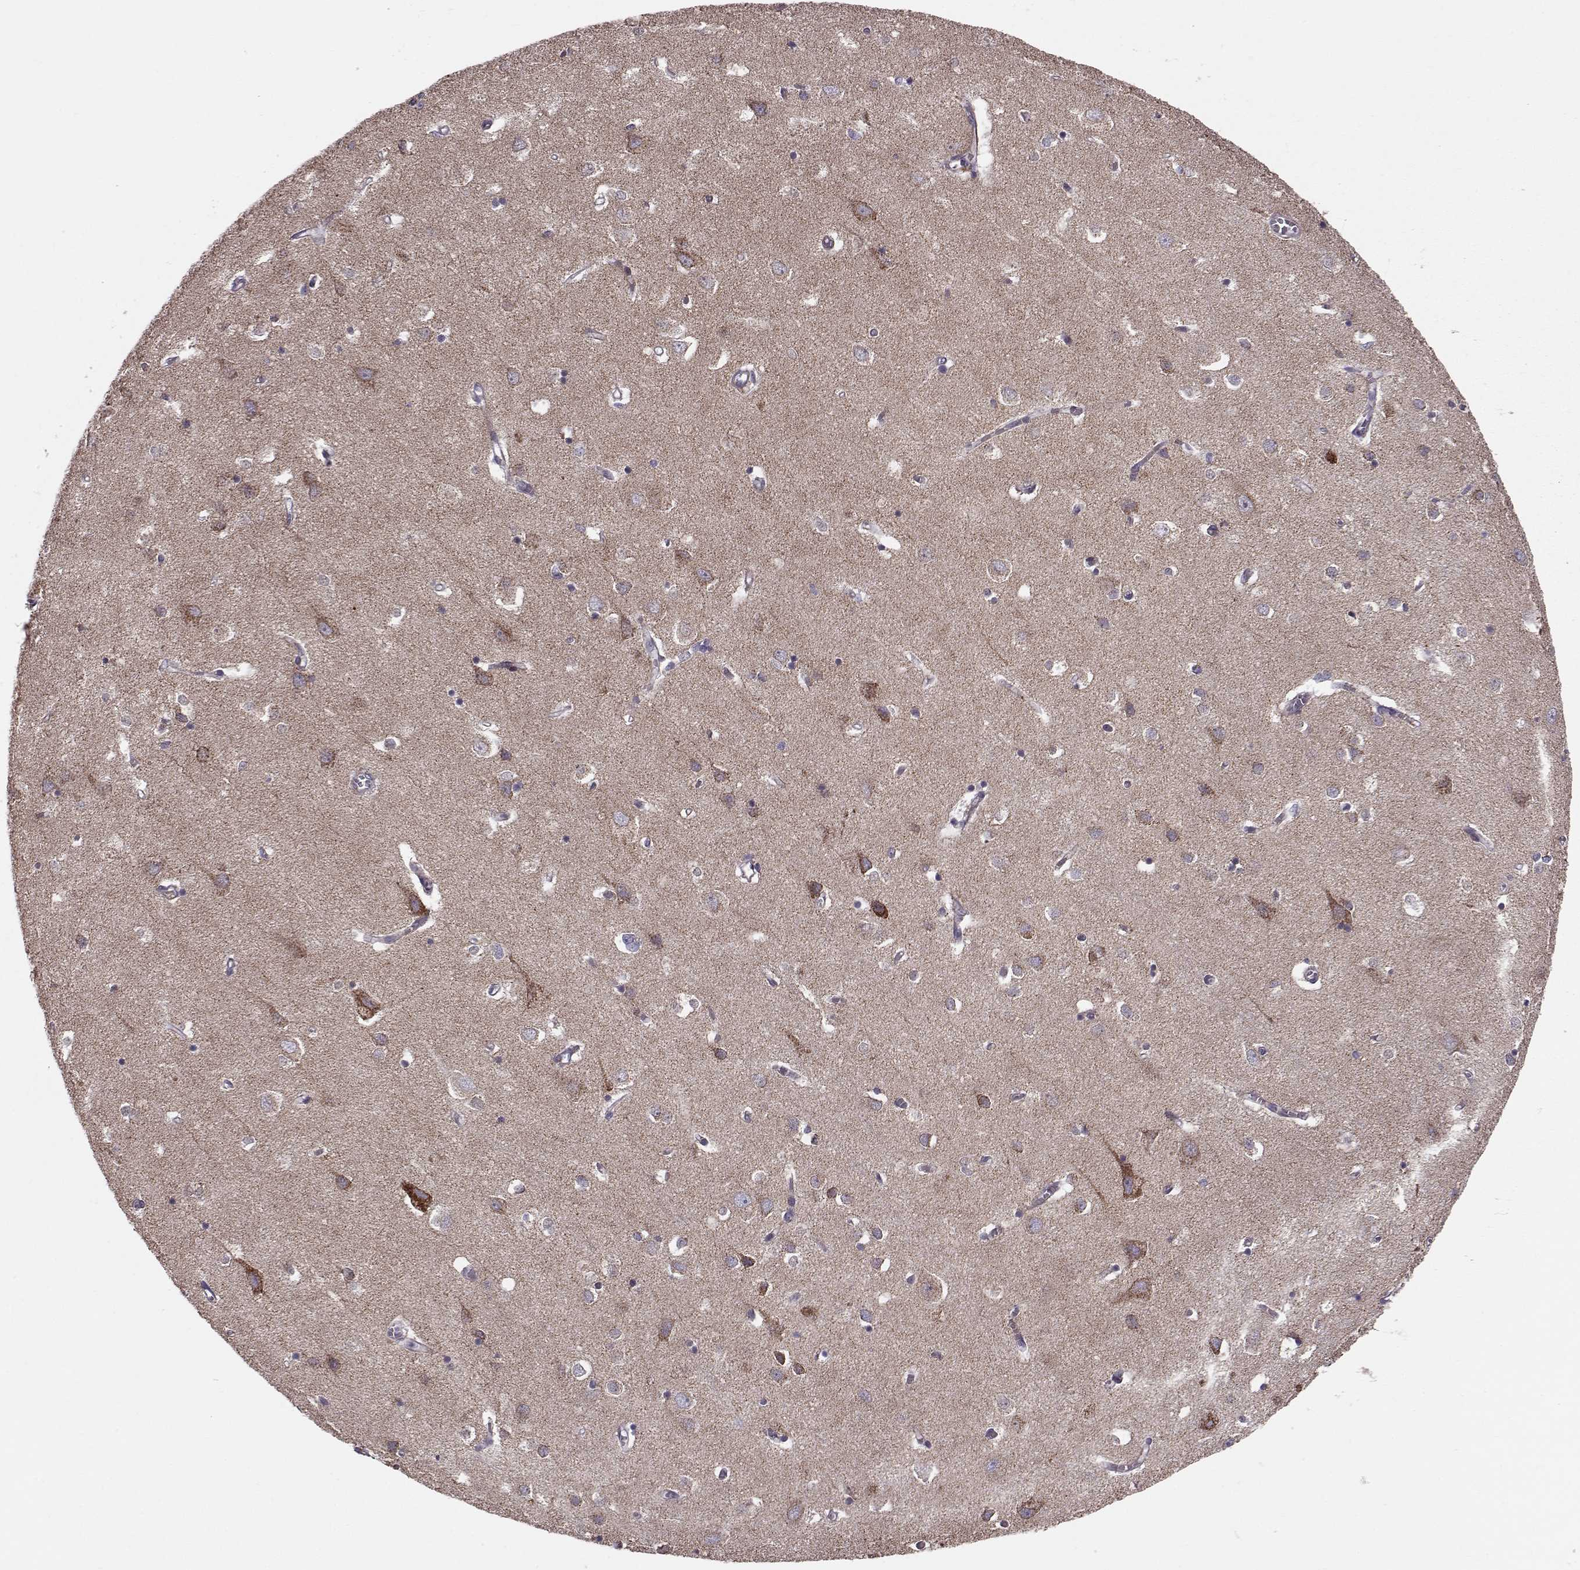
{"staining": {"intensity": "negative", "quantity": "none", "location": "none"}, "tissue": "cerebral cortex", "cell_type": "Endothelial cells", "image_type": "normal", "snomed": [{"axis": "morphology", "description": "Normal tissue, NOS"}, {"axis": "topography", "description": "Cerebral cortex"}], "caption": "This is an immunohistochemistry photomicrograph of benign cerebral cortex. There is no staining in endothelial cells.", "gene": "ATP5MF", "patient": {"sex": "male", "age": 70}}